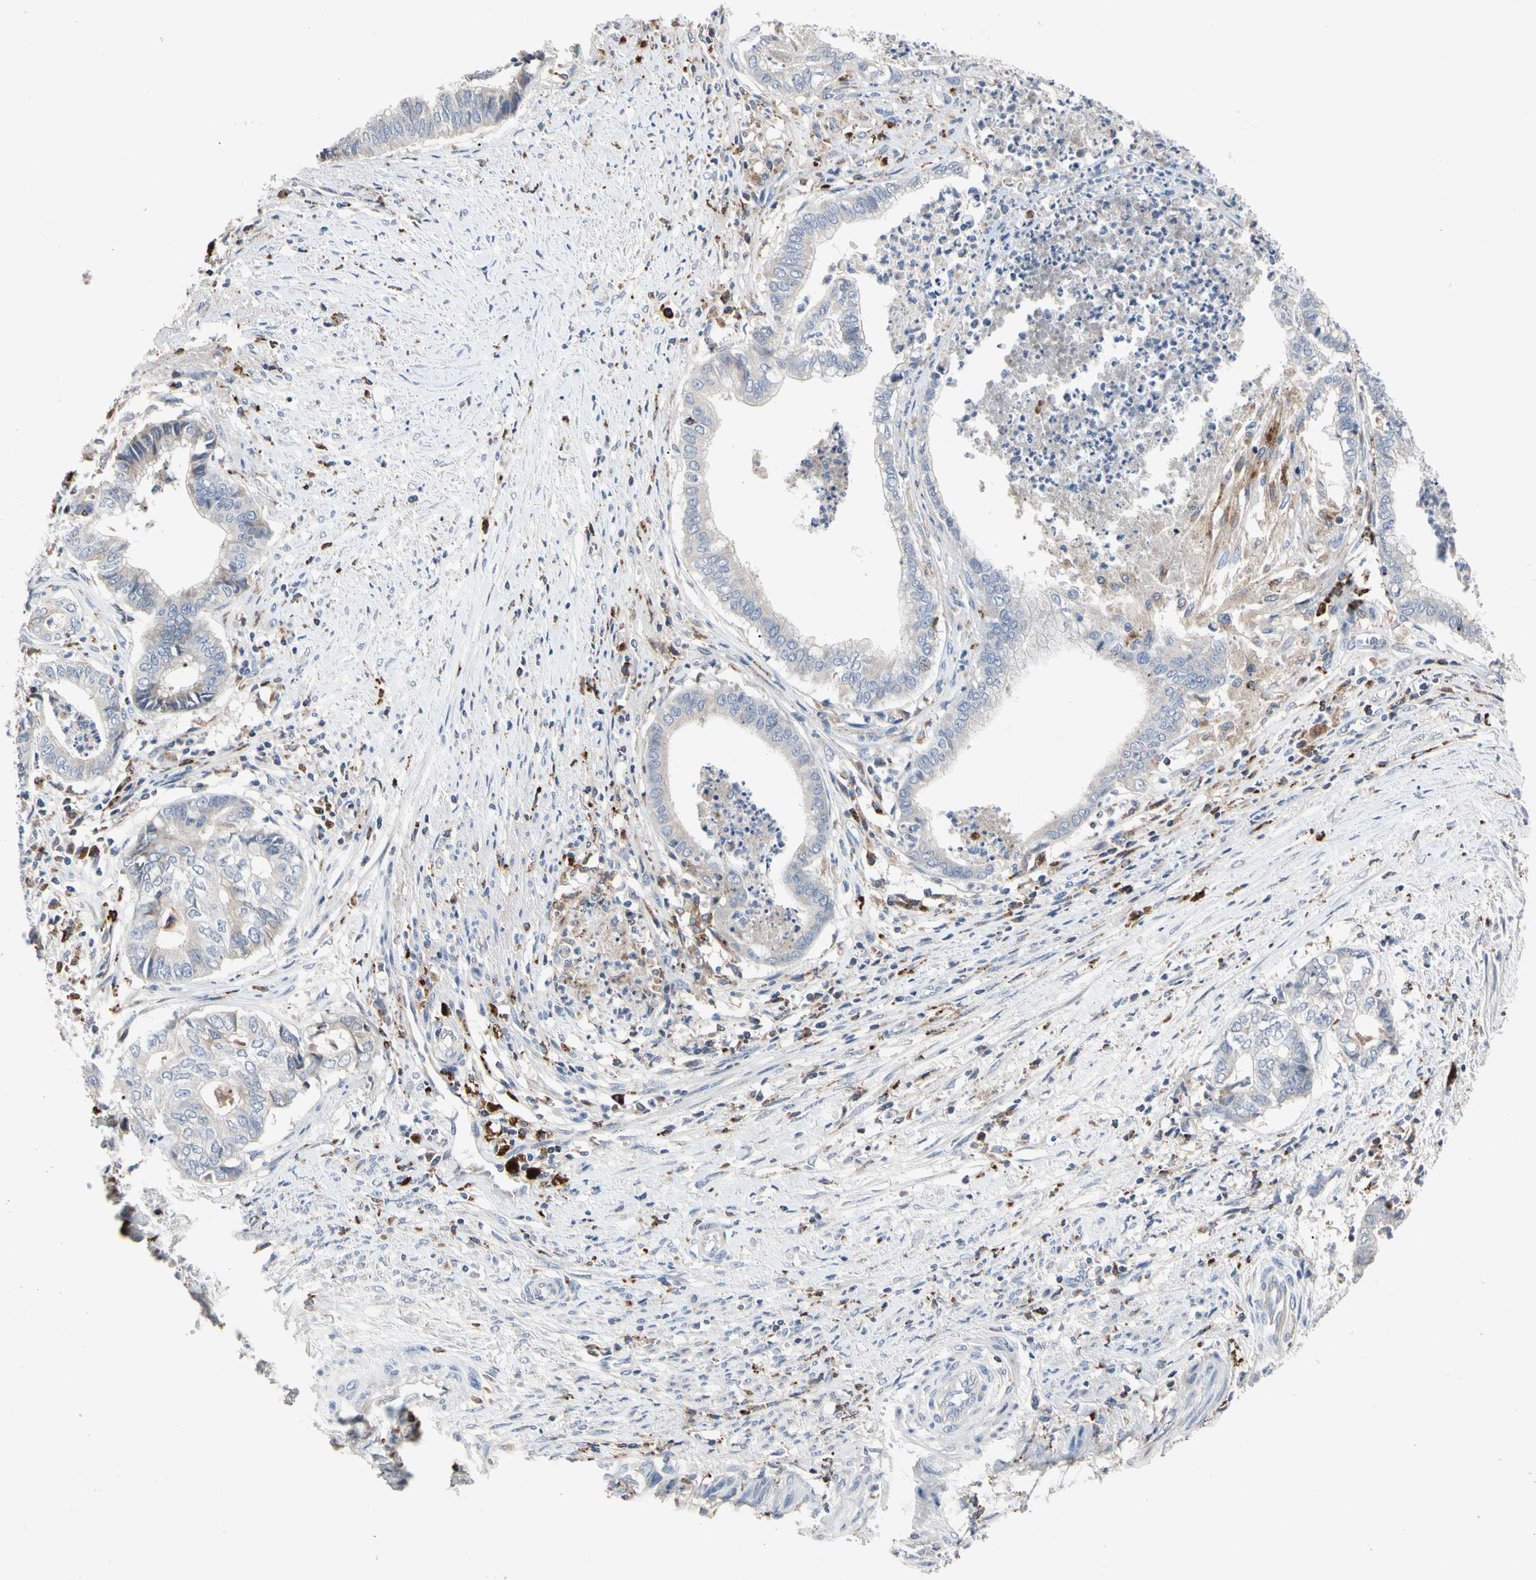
{"staining": {"intensity": "weak", "quantity": "<25%", "location": "cytoplasmic/membranous"}, "tissue": "endometrial cancer", "cell_type": "Tumor cells", "image_type": "cancer", "snomed": [{"axis": "morphology", "description": "Necrosis, NOS"}, {"axis": "morphology", "description": "Adenocarcinoma, NOS"}, {"axis": "topography", "description": "Endometrium"}], "caption": "DAB immunohistochemical staining of human adenocarcinoma (endometrial) shows no significant positivity in tumor cells.", "gene": "ADA2", "patient": {"sex": "female", "age": 79}}